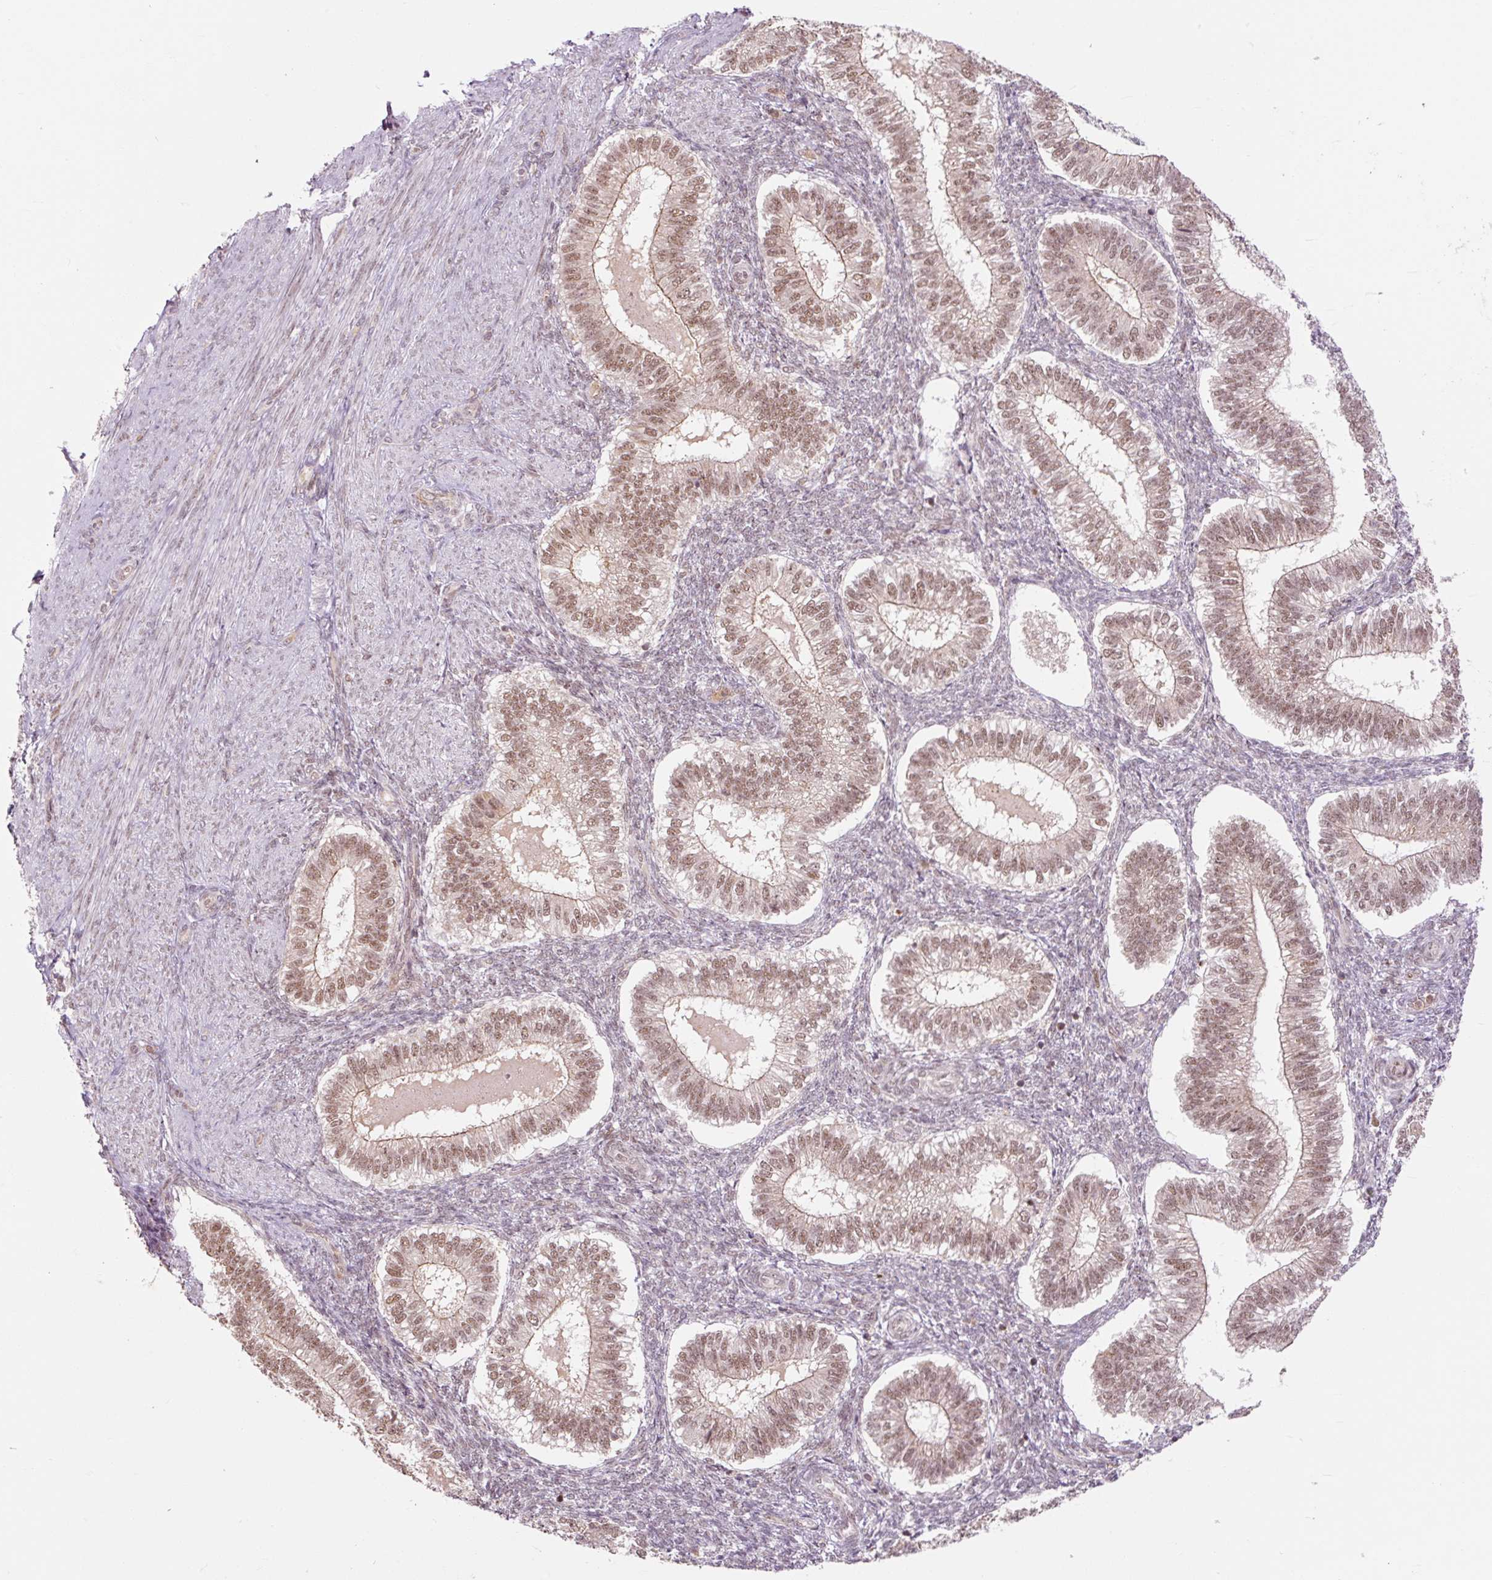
{"staining": {"intensity": "moderate", "quantity": "25%-75%", "location": "nuclear"}, "tissue": "endometrium", "cell_type": "Cells in endometrial stroma", "image_type": "normal", "snomed": [{"axis": "morphology", "description": "Normal tissue, NOS"}, {"axis": "topography", "description": "Endometrium"}], "caption": "Protein staining of normal endometrium reveals moderate nuclear expression in approximately 25%-75% of cells in endometrial stroma.", "gene": "CSTF1", "patient": {"sex": "female", "age": 25}}